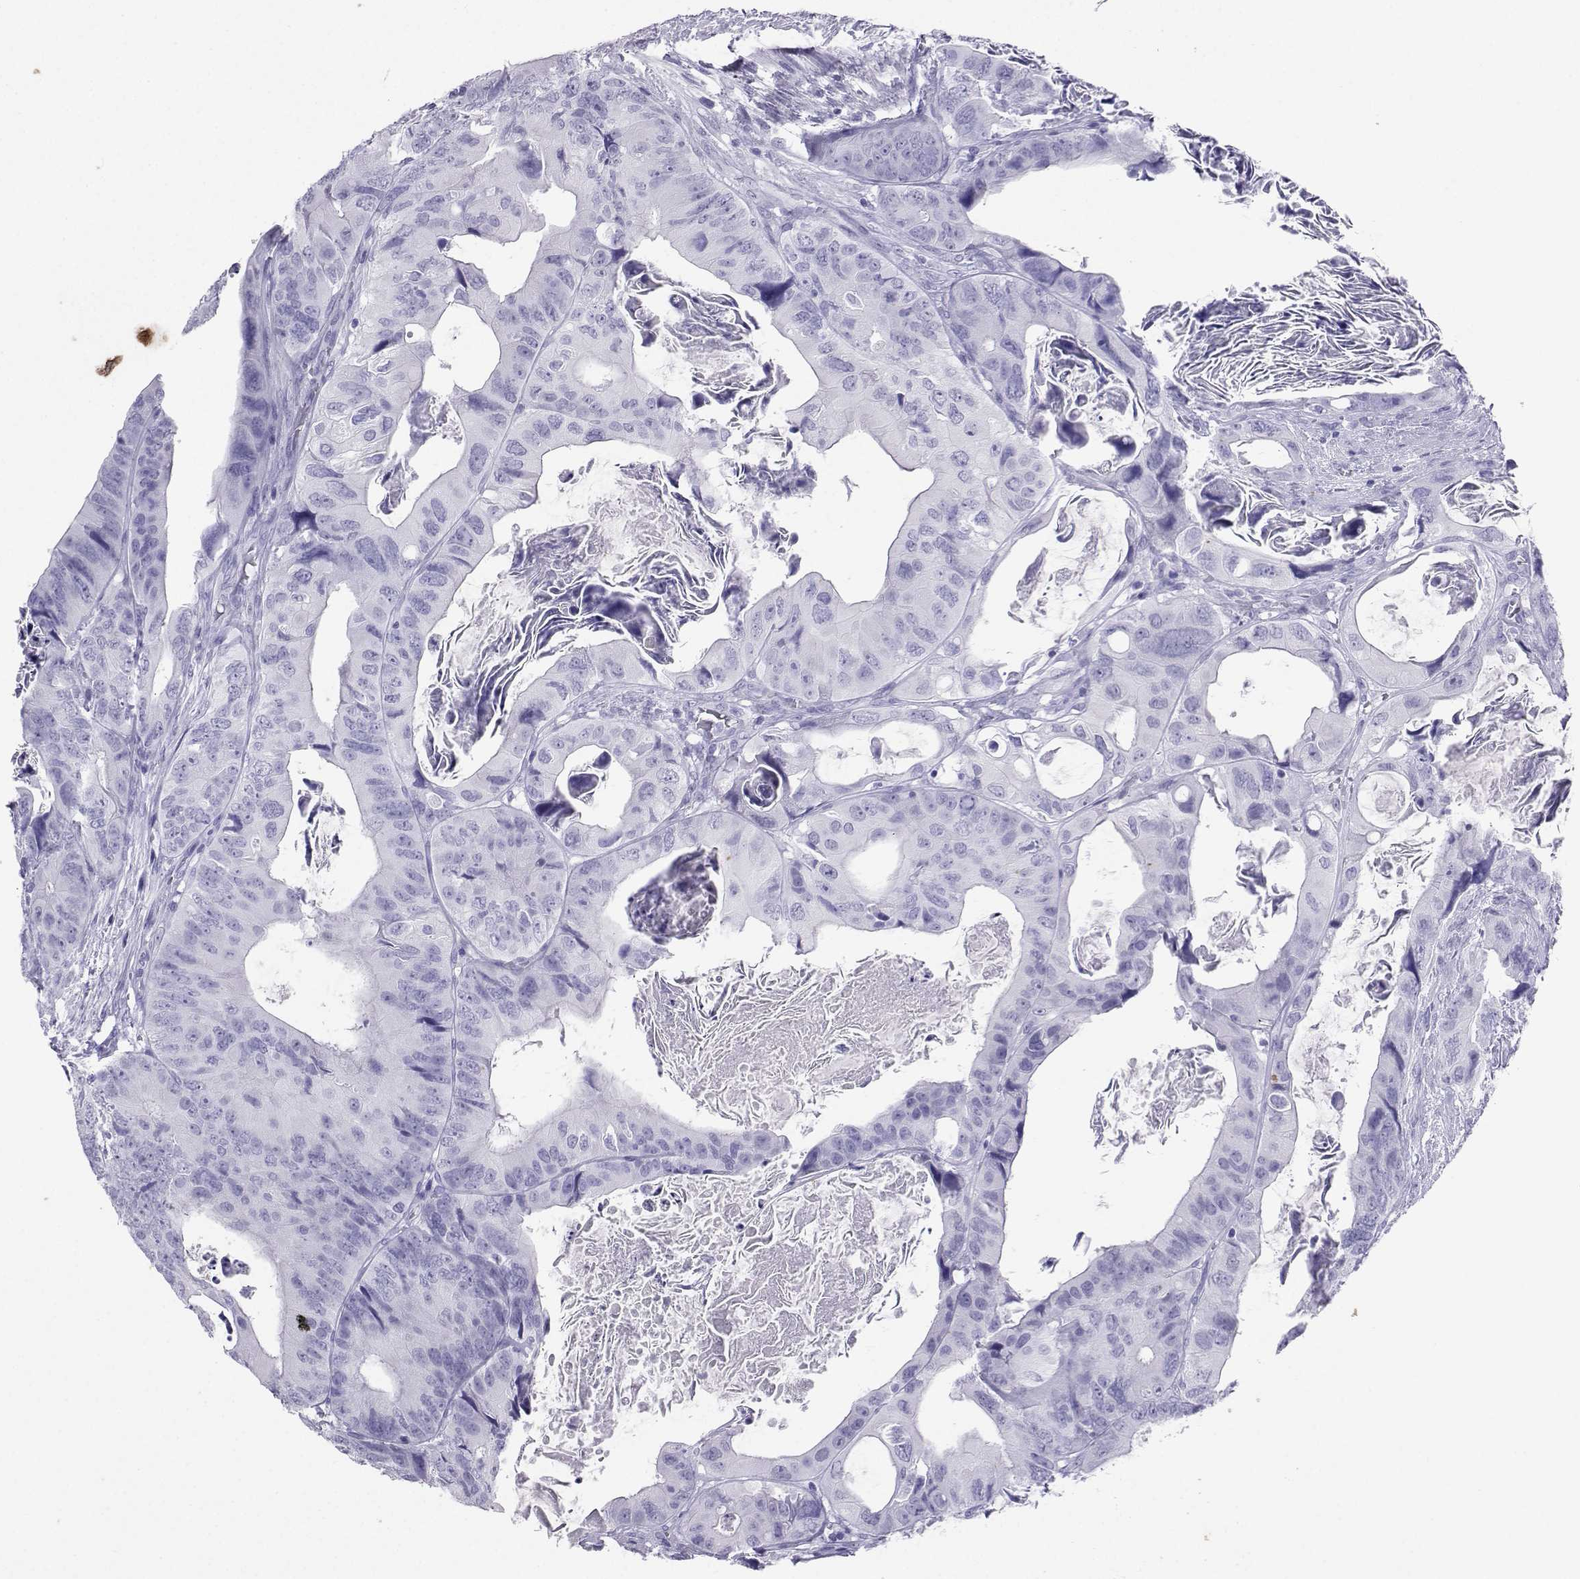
{"staining": {"intensity": "negative", "quantity": "none", "location": "none"}, "tissue": "colorectal cancer", "cell_type": "Tumor cells", "image_type": "cancer", "snomed": [{"axis": "morphology", "description": "Adenocarcinoma, NOS"}, {"axis": "topography", "description": "Rectum"}], "caption": "The immunohistochemistry (IHC) histopathology image has no significant staining in tumor cells of adenocarcinoma (colorectal) tissue.", "gene": "LORICRIN", "patient": {"sex": "male", "age": 64}}